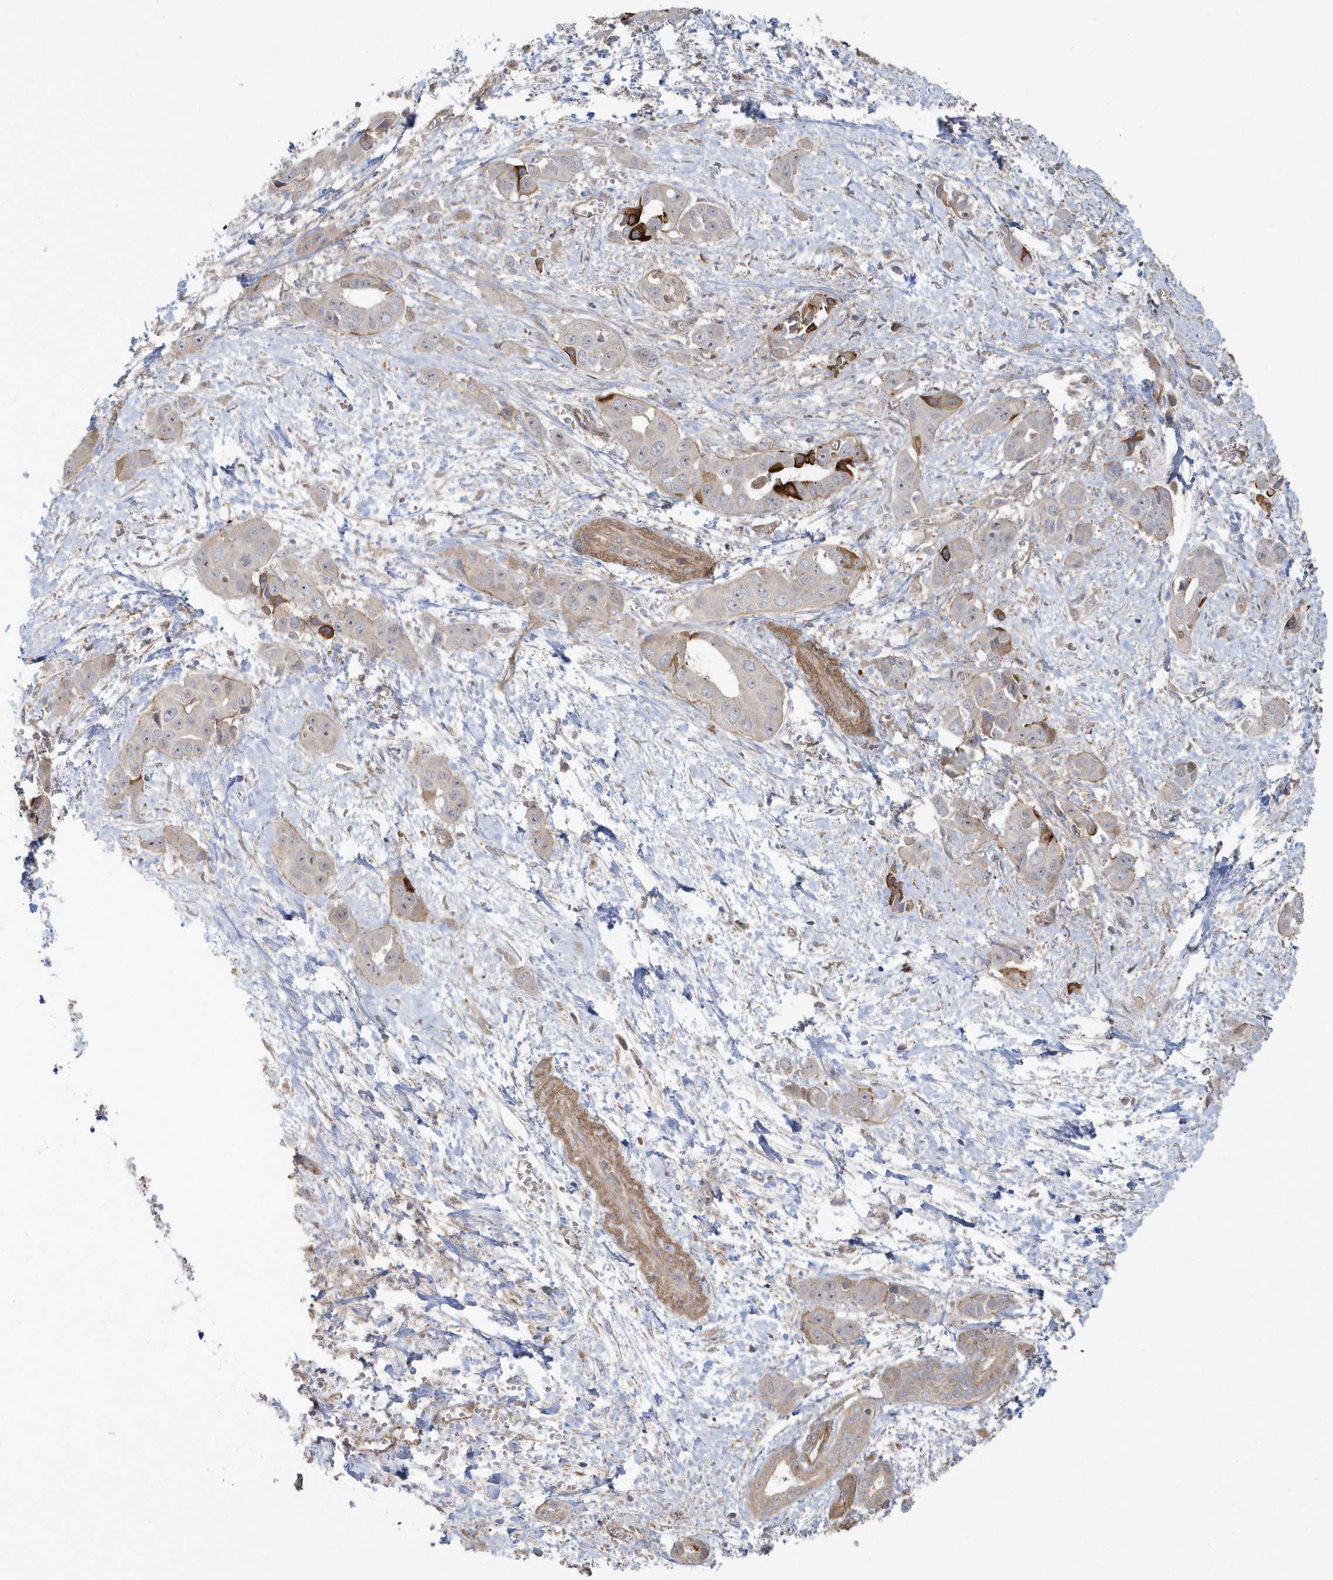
{"staining": {"intensity": "strong", "quantity": "<25%", "location": "cytoplasmic/membranous"}, "tissue": "liver cancer", "cell_type": "Tumor cells", "image_type": "cancer", "snomed": [{"axis": "morphology", "description": "Cholangiocarcinoma"}, {"axis": "topography", "description": "Liver"}], "caption": "This image exhibits liver cancer stained with immunohistochemistry (IHC) to label a protein in brown. The cytoplasmic/membranous of tumor cells show strong positivity for the protein. Nuclei are counter-stained blue.", "gene": "ACTR1A", "patient": {"sex": "female", "age": 52}}